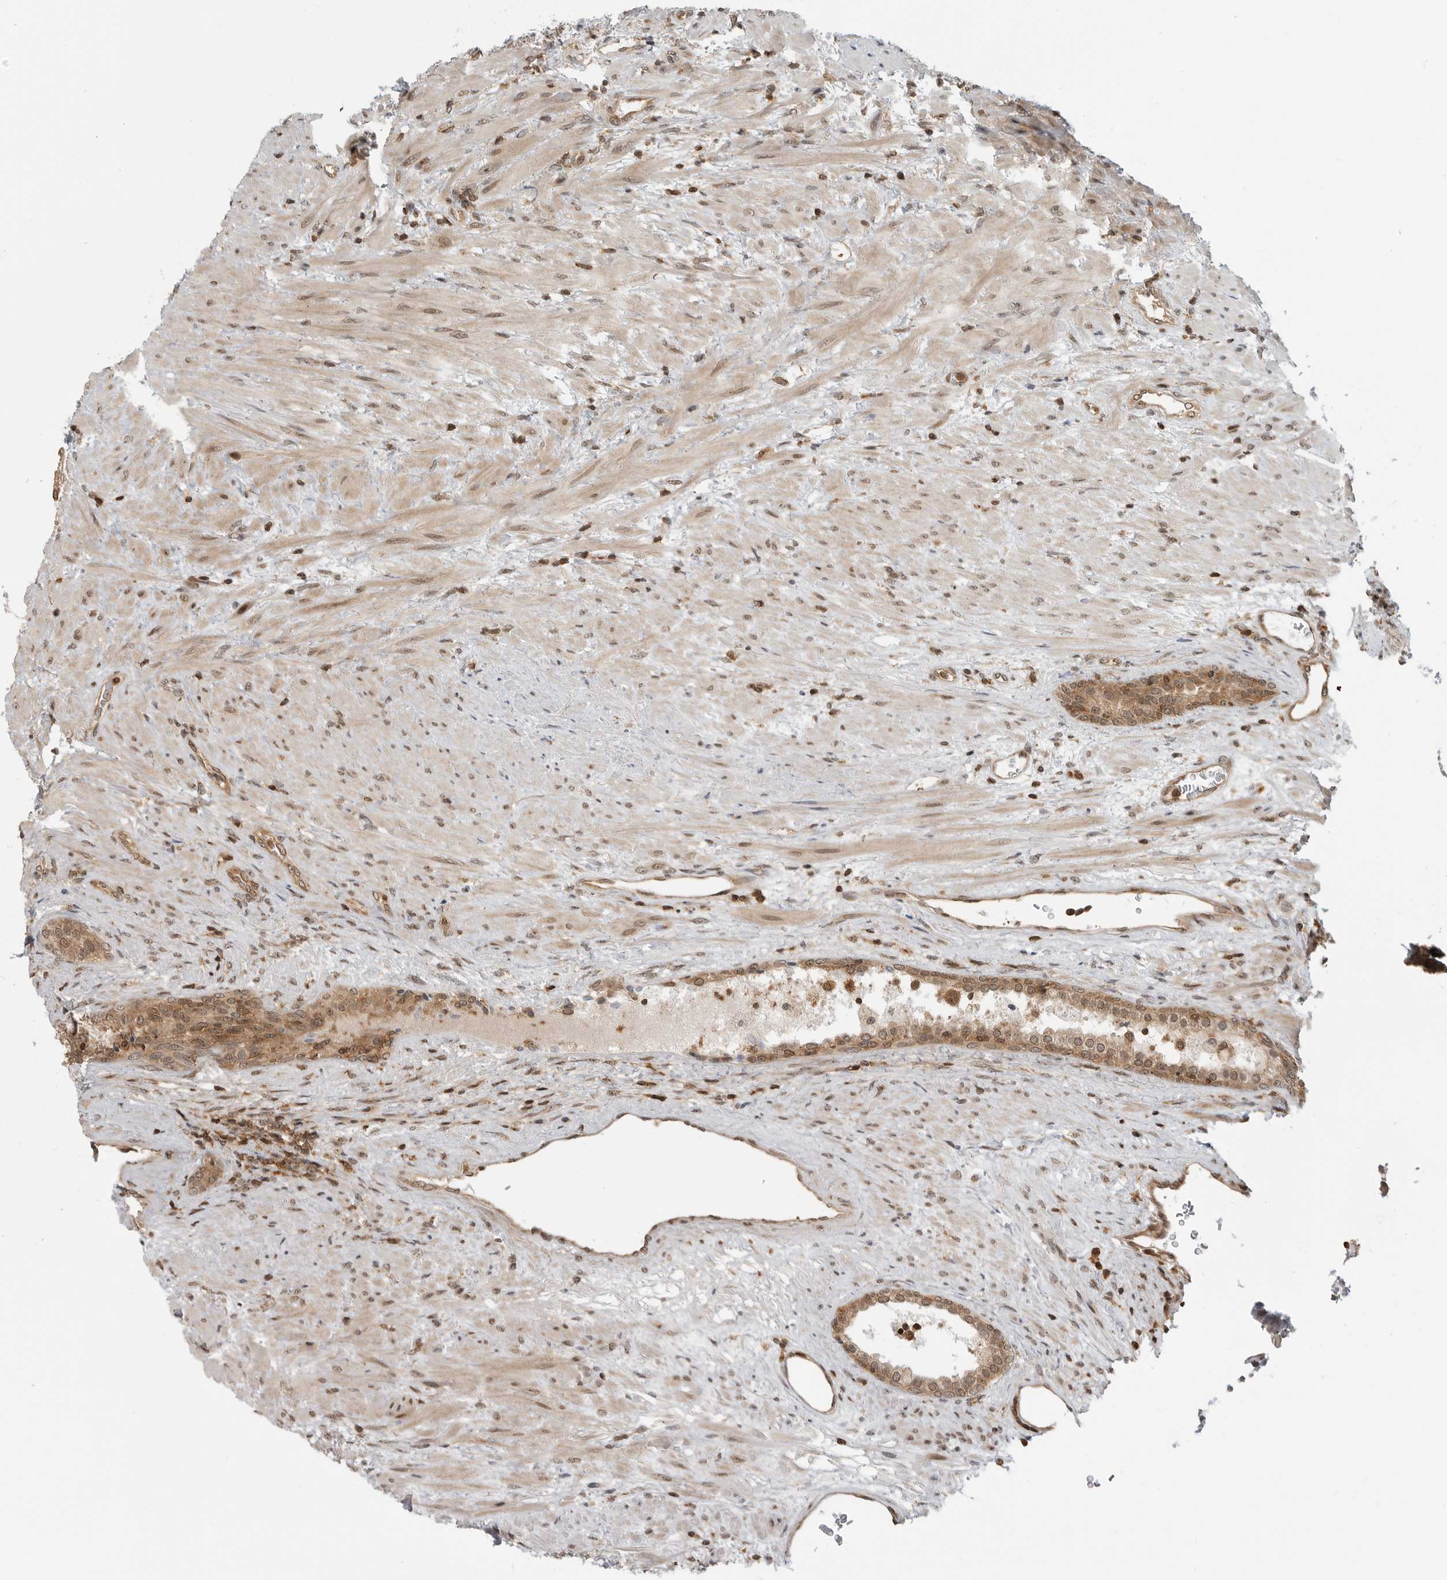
{"staining": {"intensity": "moderate", "quantity": ">75%", "location": "cytoplasmic/membranous,nuclear"}, "tissue": "prostate", "cell_type": "Glandular cells", "image_type": "normal", "snomed": [{"axis": "morphology", "description": "Normal tissue, NOS"}, {"axis": "topography", "description": "Prostate"}], "caption": "DAB (3,3'-diaminobenzidine) immunohistochemical staining of benign human prostate reveals moderate cytoplasmic/membranous,nuclear protein positivity in about >75% of glandular cells.", "gene": "SZRD1", "patient": {"sex": "male", "age": 76}}